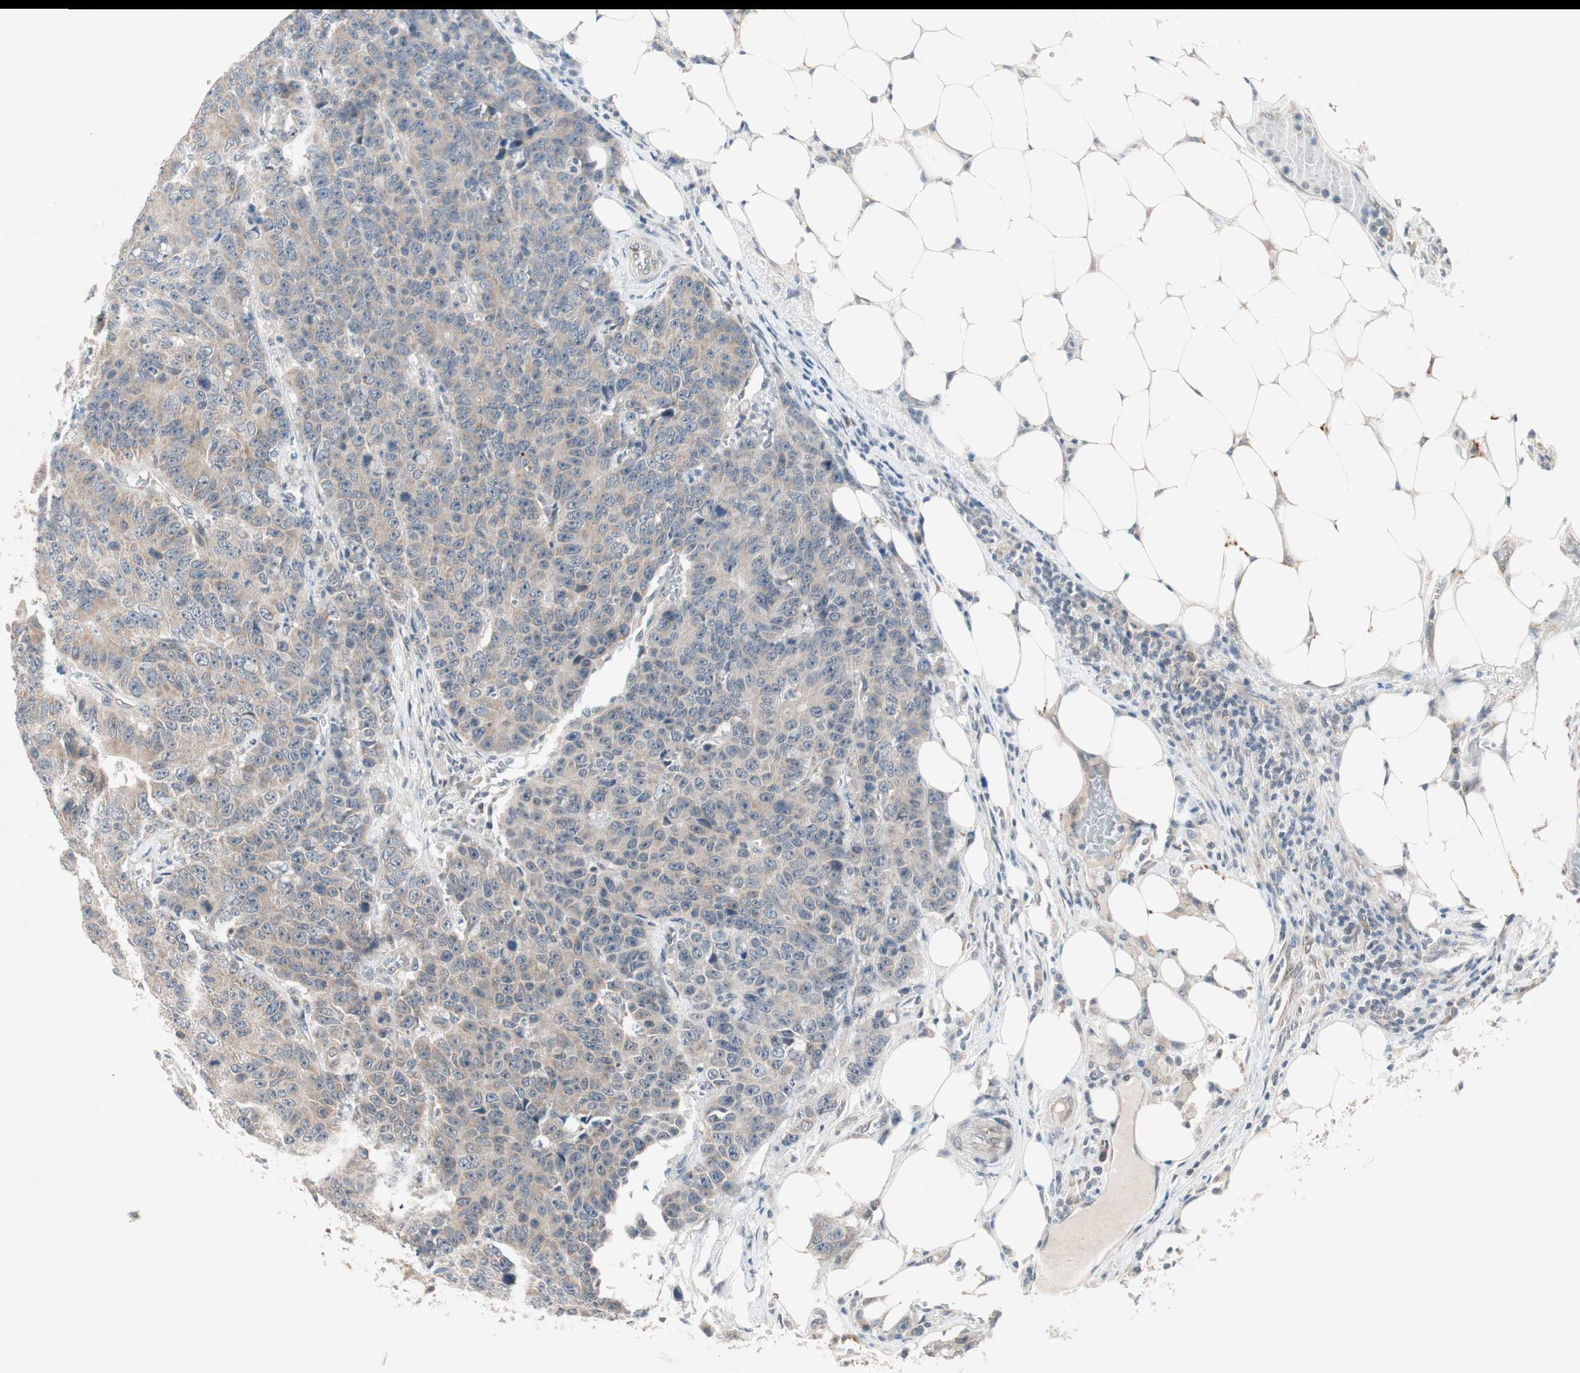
{"staining": {"intensity": "weak", "quantity": ">75%", "location": "cytoplasmic/membranous"}, "tissue": "colorectal cancer", "cell_type": "Tumor cells", "image_type": "cancer", "snomed": [{"axis": "morphology", "description": "Adenocarcinoma, NOS"}, {"axis": "topography", "description": "Colon"}], "caption": "Tumor cells reveal weak cytoplasmic/membranous staining in approximately >75% of cells in colorectal cancer (adenocarcinoma).", "gene": "PGBD1", "patient": {"sex": "female", "age": 86}}